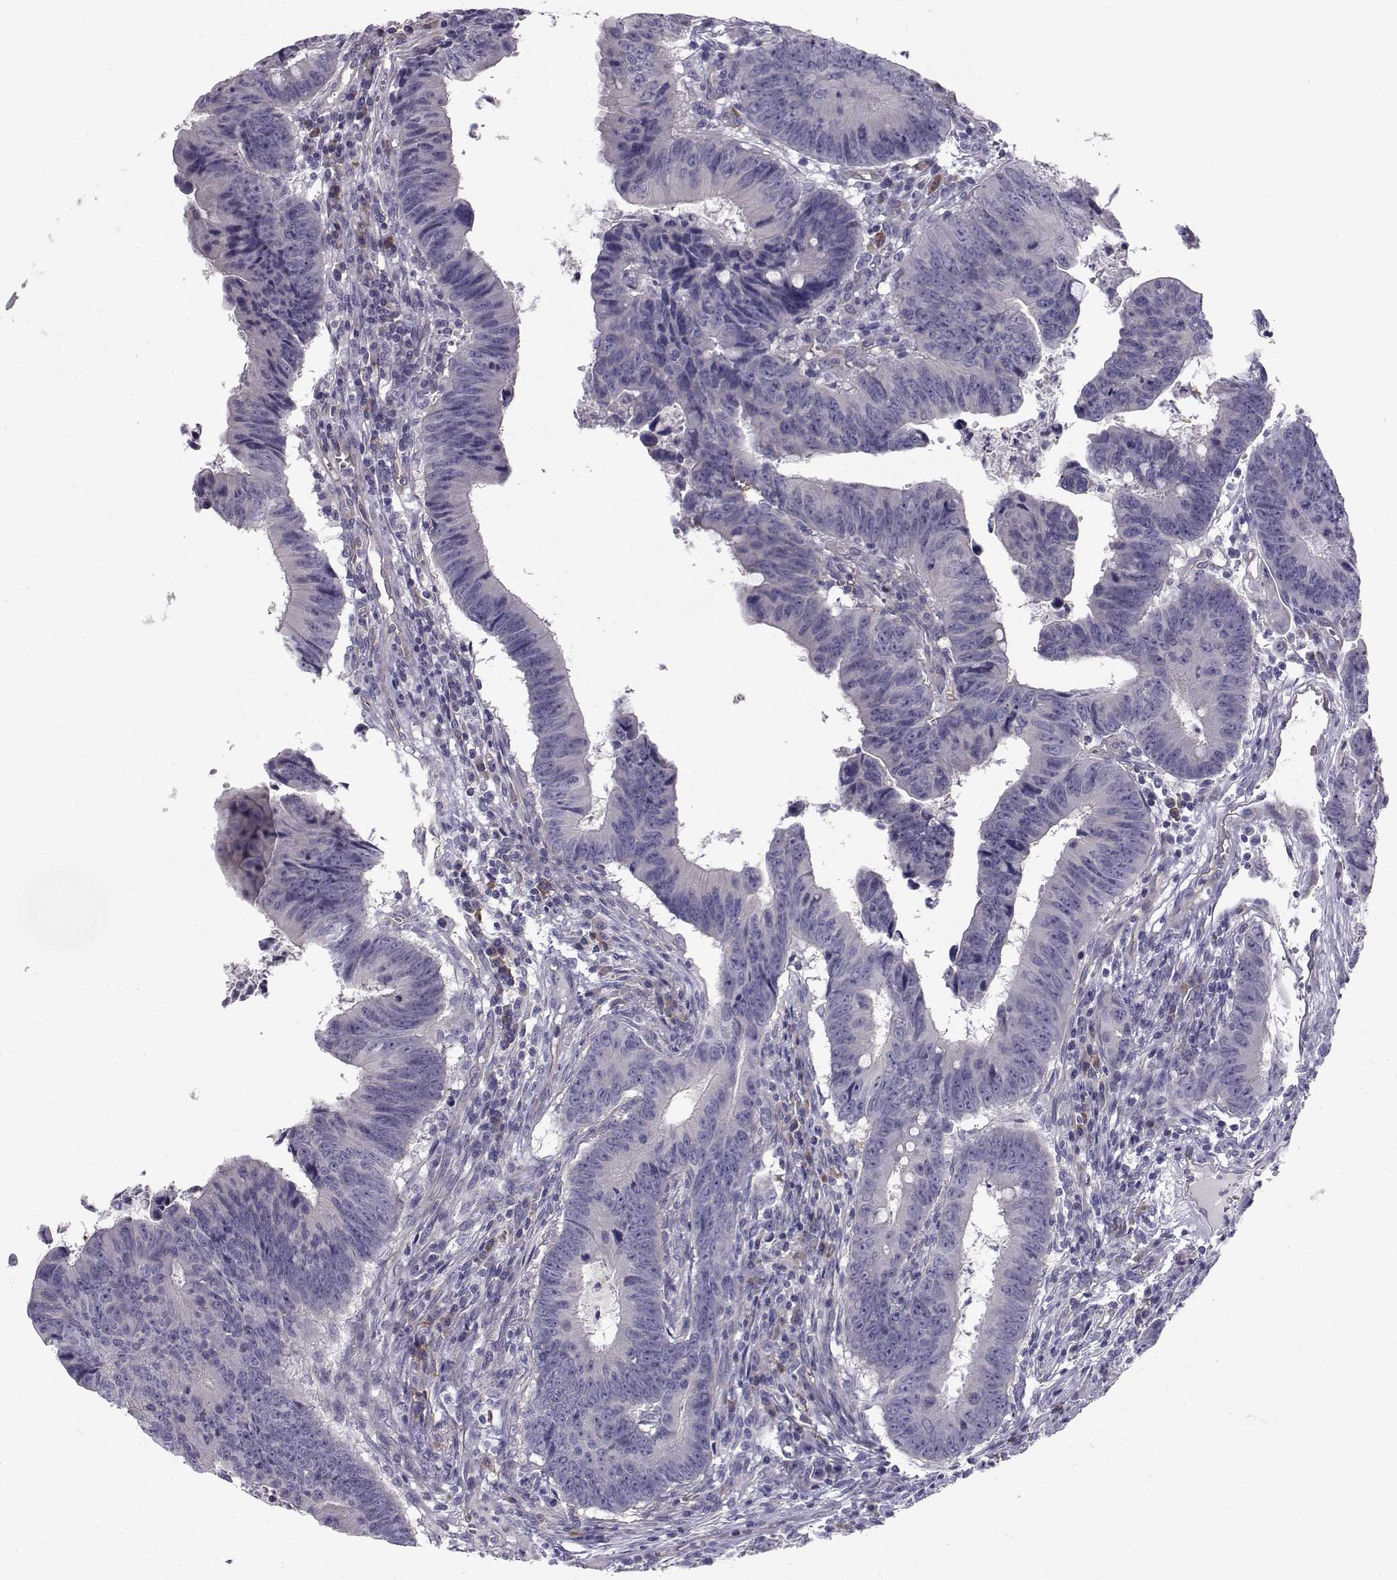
{"staining": {"intensity": "negative", "quantity": "none", "location": "none"}, "tissue": "colorectal cancer", "cell_type": "Tumor cells", "image_type": "cancer", "snomed": [{"axis": "morphology", "description": "Adenocarcinoma, NOS"}, {"axis": "topography", "description": "Colon"}], "caption": "Tumor cells show no significant expression in colorectal cancer (adenocarcinoma).", "gene": "QPCT", "patient": {"sex": "female", "age": 87}}